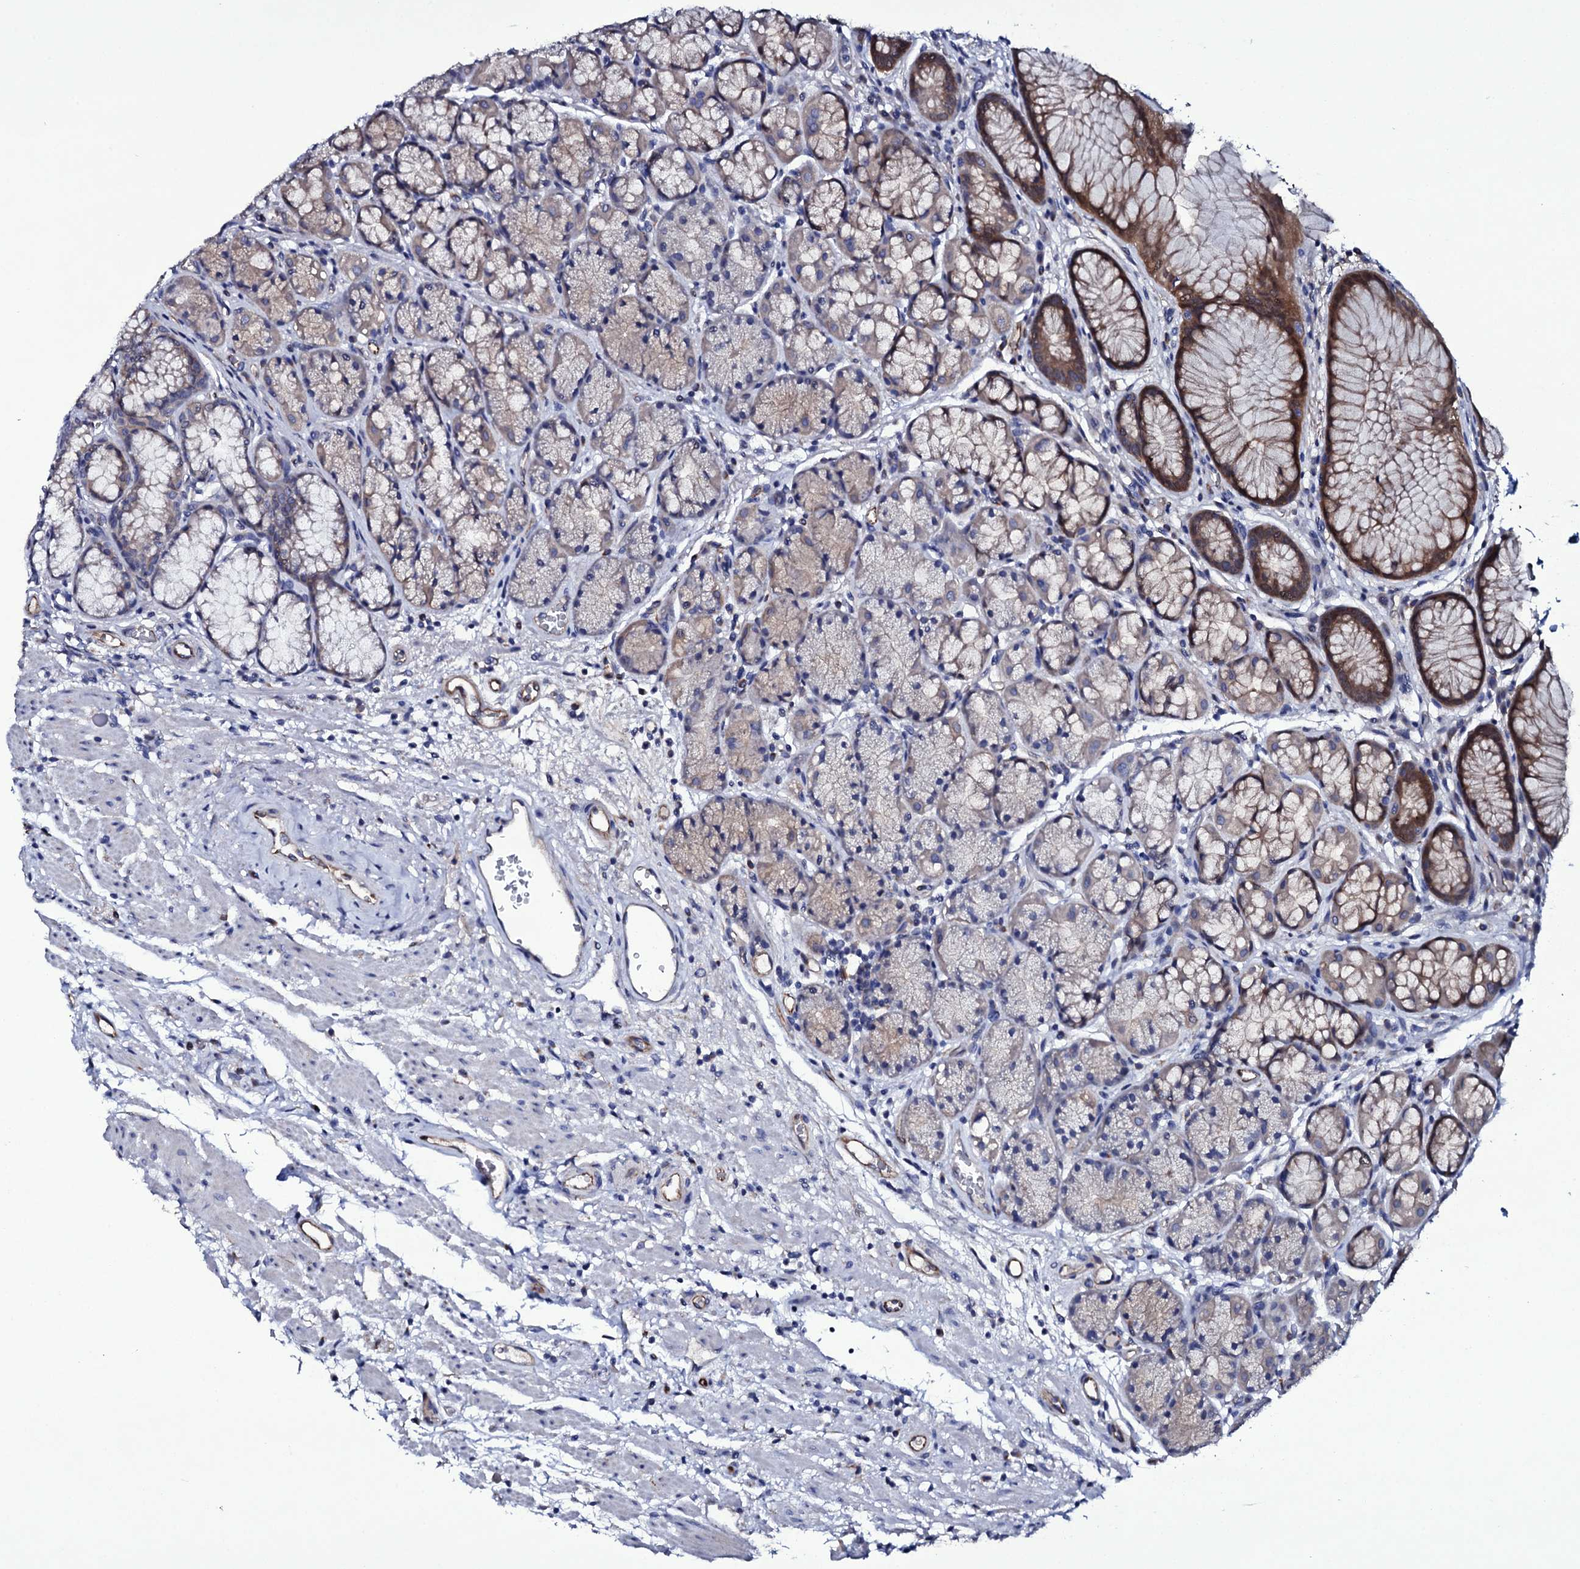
{"staining": {"intensity": "moderate", "quantity": "25%-75%", "location": "cytoplasmic/membranous"}, "tissue": "stomach", "cell_type": "Glandular cells", "image_type": "normal", "snomed": [{"axis": "morphology", "description": "Normal tissue, NOS"}, {"axis": "topography", "description": "Stomach"}], "caption": "An immunohistochemistry (IHC) micrograph of normal tissue is shown. Protein staining in brown labels moderate cytoplasmic/membranous positivity in stomach within glandular cells. (brown staining indicates protein expression, while blue staining denotes nuclei).", "gene": "BCL2L14", "patient": {"sex": "male", "age": 63}}